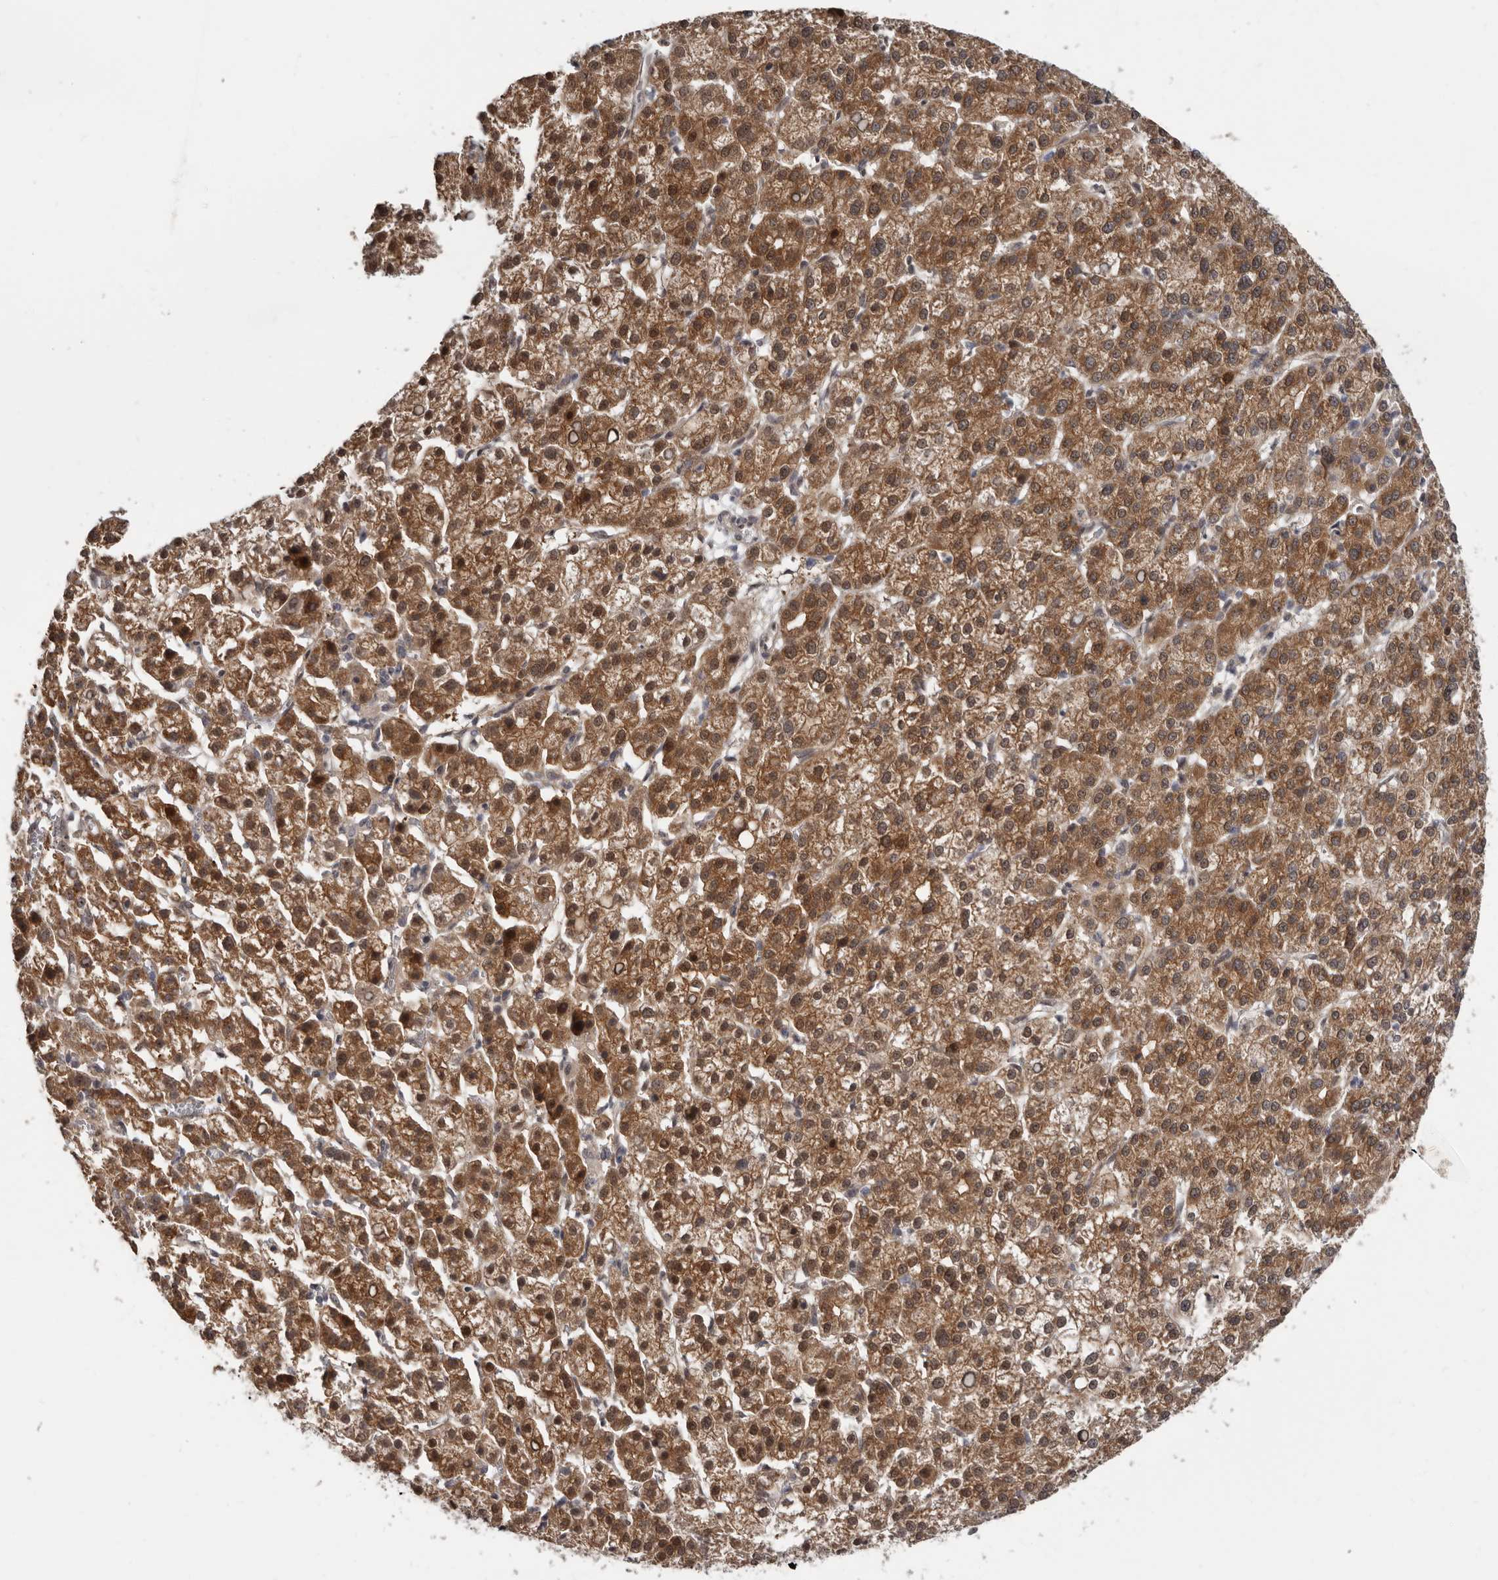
{"staining": {"intensity": "moderate", "quantity": ">75%", "location": "cytoplasmic/membranous,nuclear"}, "tissue": "liver cancer", "cell_type": "Tumor cells", "image_type": "cancer", "snomed": [{"axis": "morphology", "description": "Carcinoma, Hepatocellular, NOS"}, {"axis": "topography", "description": "Liver"}], "caption": "Immunohistochemistry of human liver cancer demonstrates medium levels of moderate cytoplasmic/membranous and nuclear expression in about >75% of tumor cells.", "gene": "BAD", "patient": {"sex": "female", "age": 58}}